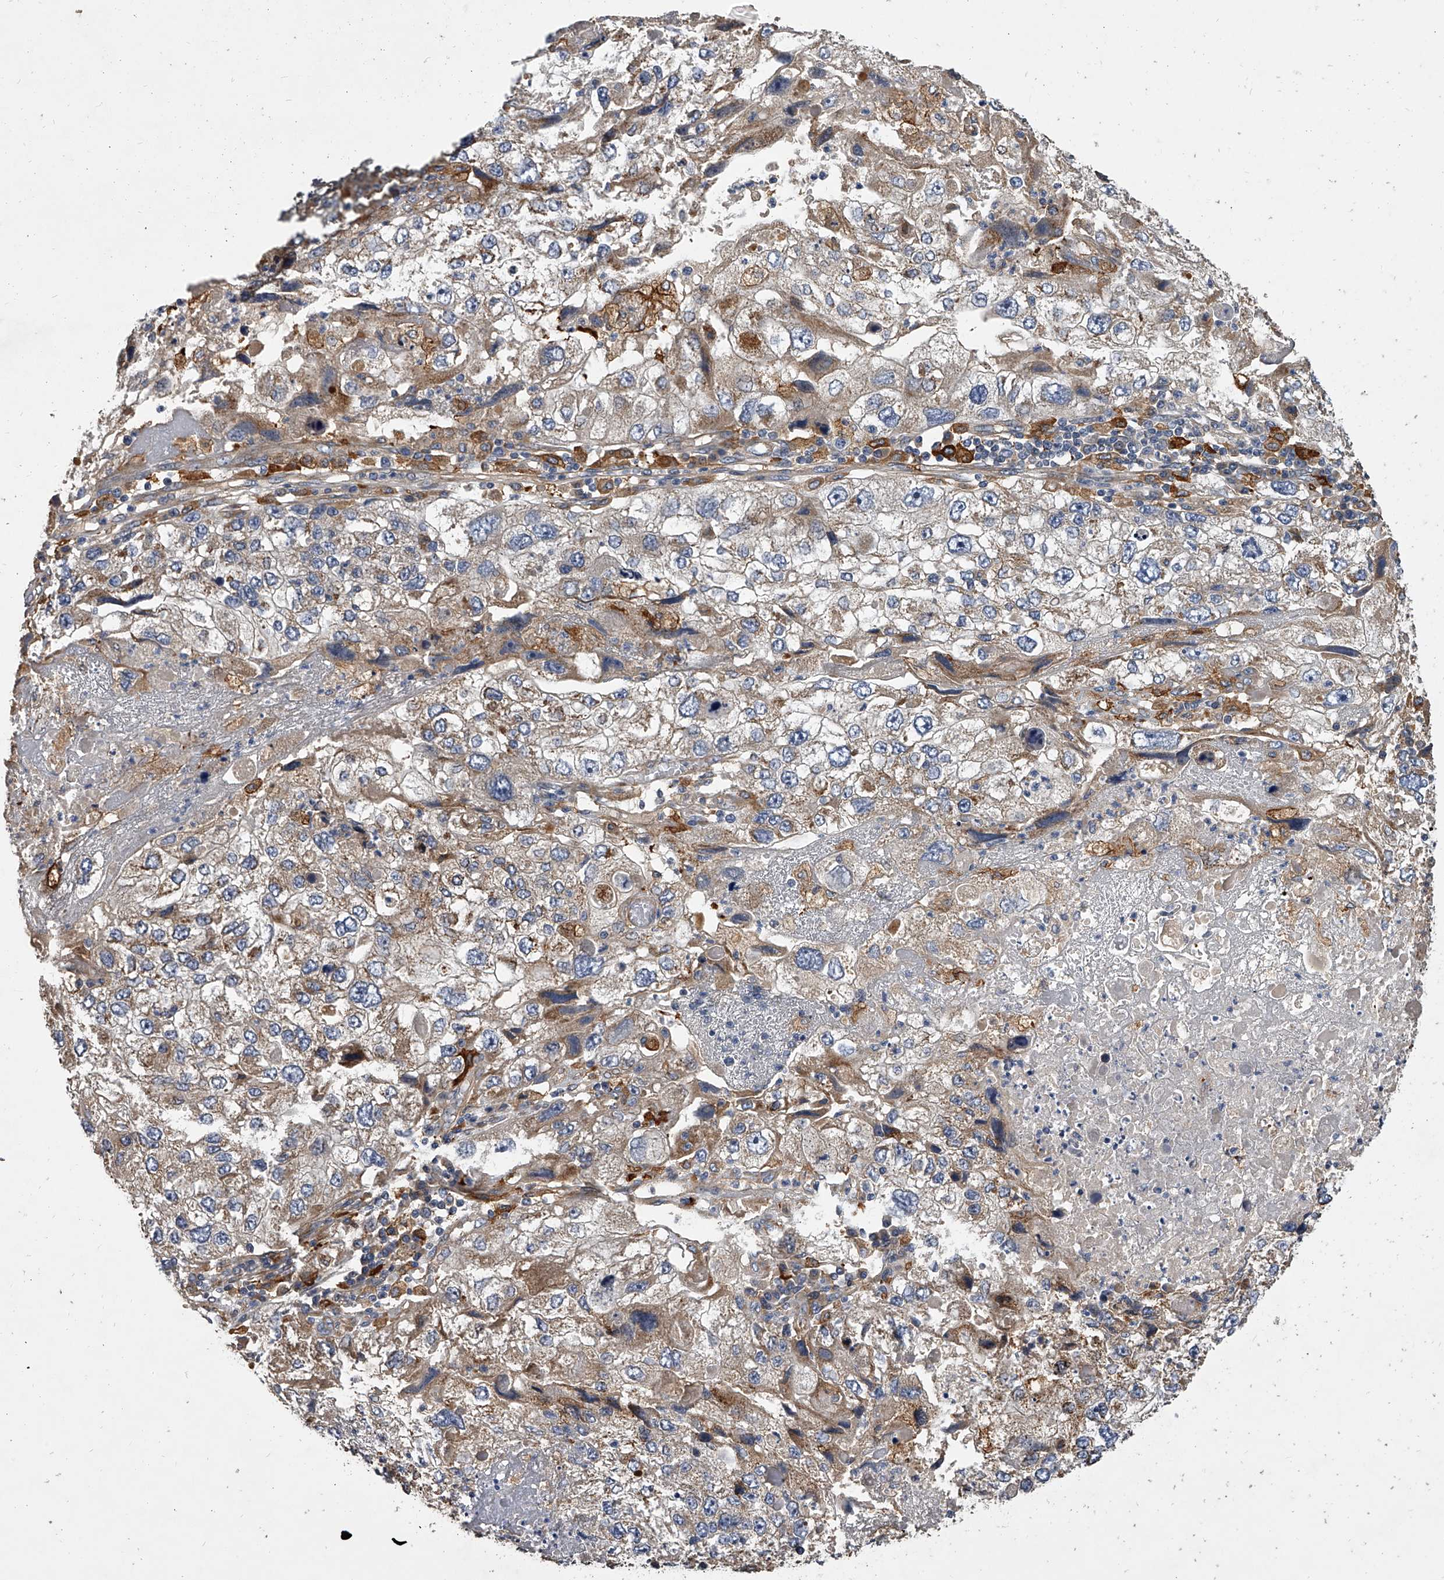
{"staining": {"intensity": "moderate", "quantity": ">75%", "location": "cytoplasmic/membranous"}, "tissue": "endometrial cancer", "cell_type": "Tumor cells", "image_type": "cancer", "snomed": [{"axis": "morphology", "description": "Adenocarcinoma, NOS"}, {"axis": "topography", "description": "Endometrium"}], "caption": "Endometrial adenocarcinoma was stained to show a protein in brown. There is medium levels of moderate cytoplasmic/membranous positivity in approximately >75% of tumor cells.", "gene": "EXOC4", "patient": {"sex": "female", "age": 49}}